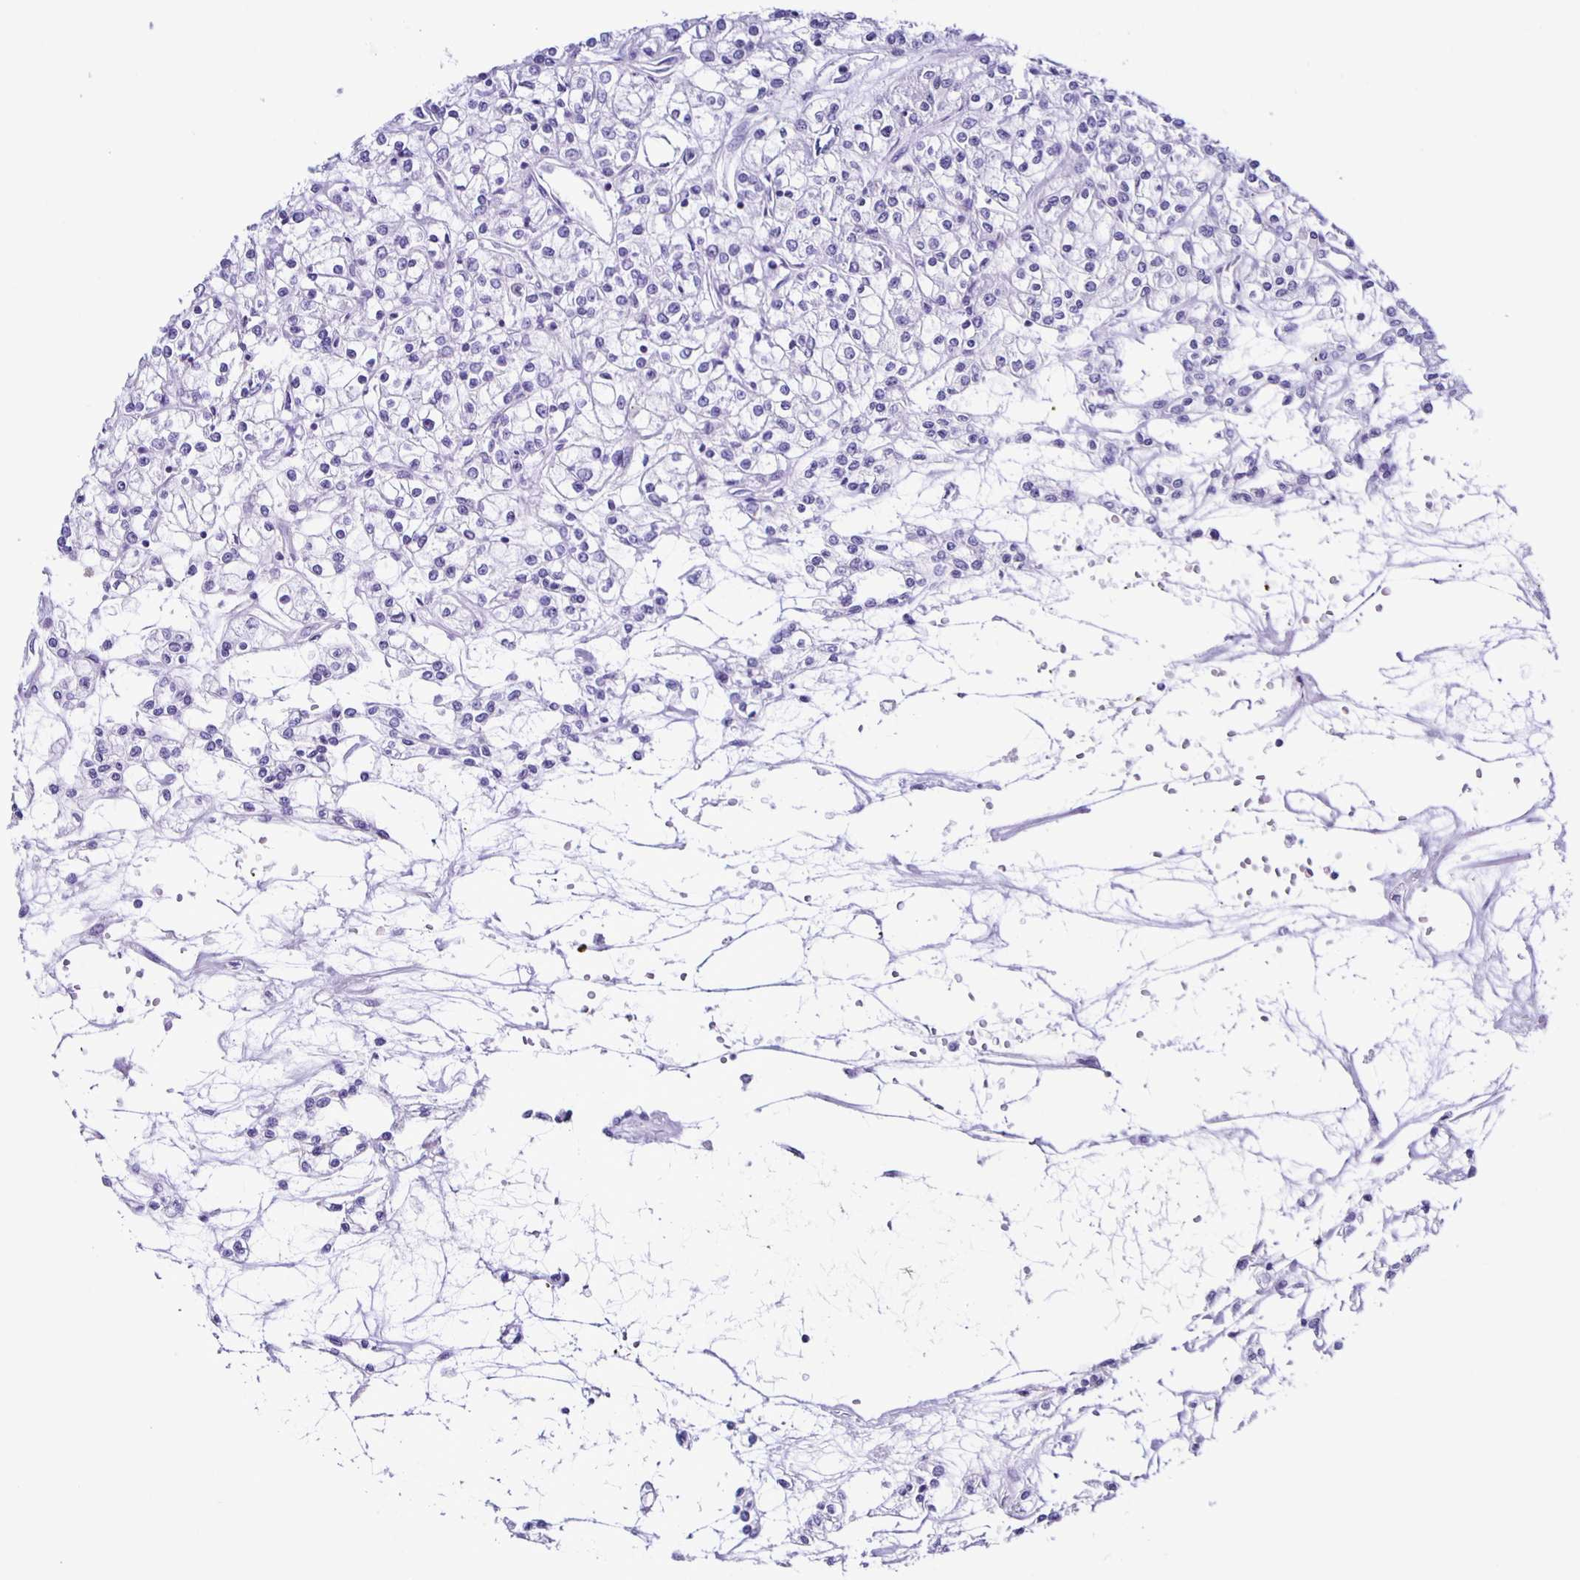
{"staining": {"intensity": "negative", "quantity": "none", "location": "none"}, "tissue": "renal cancer", "cell_type": "Tumor cells", "image_type": "cancer", "snomed": [{"axis": "morphology", "description": "Adenocarcinoma, NOS"}, {"axis": "topography", "description": "Kidney"}], "caption": "Adenocarcinoma (renal) was stained to show a protein in brown. There is no significant expression in tumor cells.", "gene": "AQP6", "patient": {"sex": "female", "age": 59}}